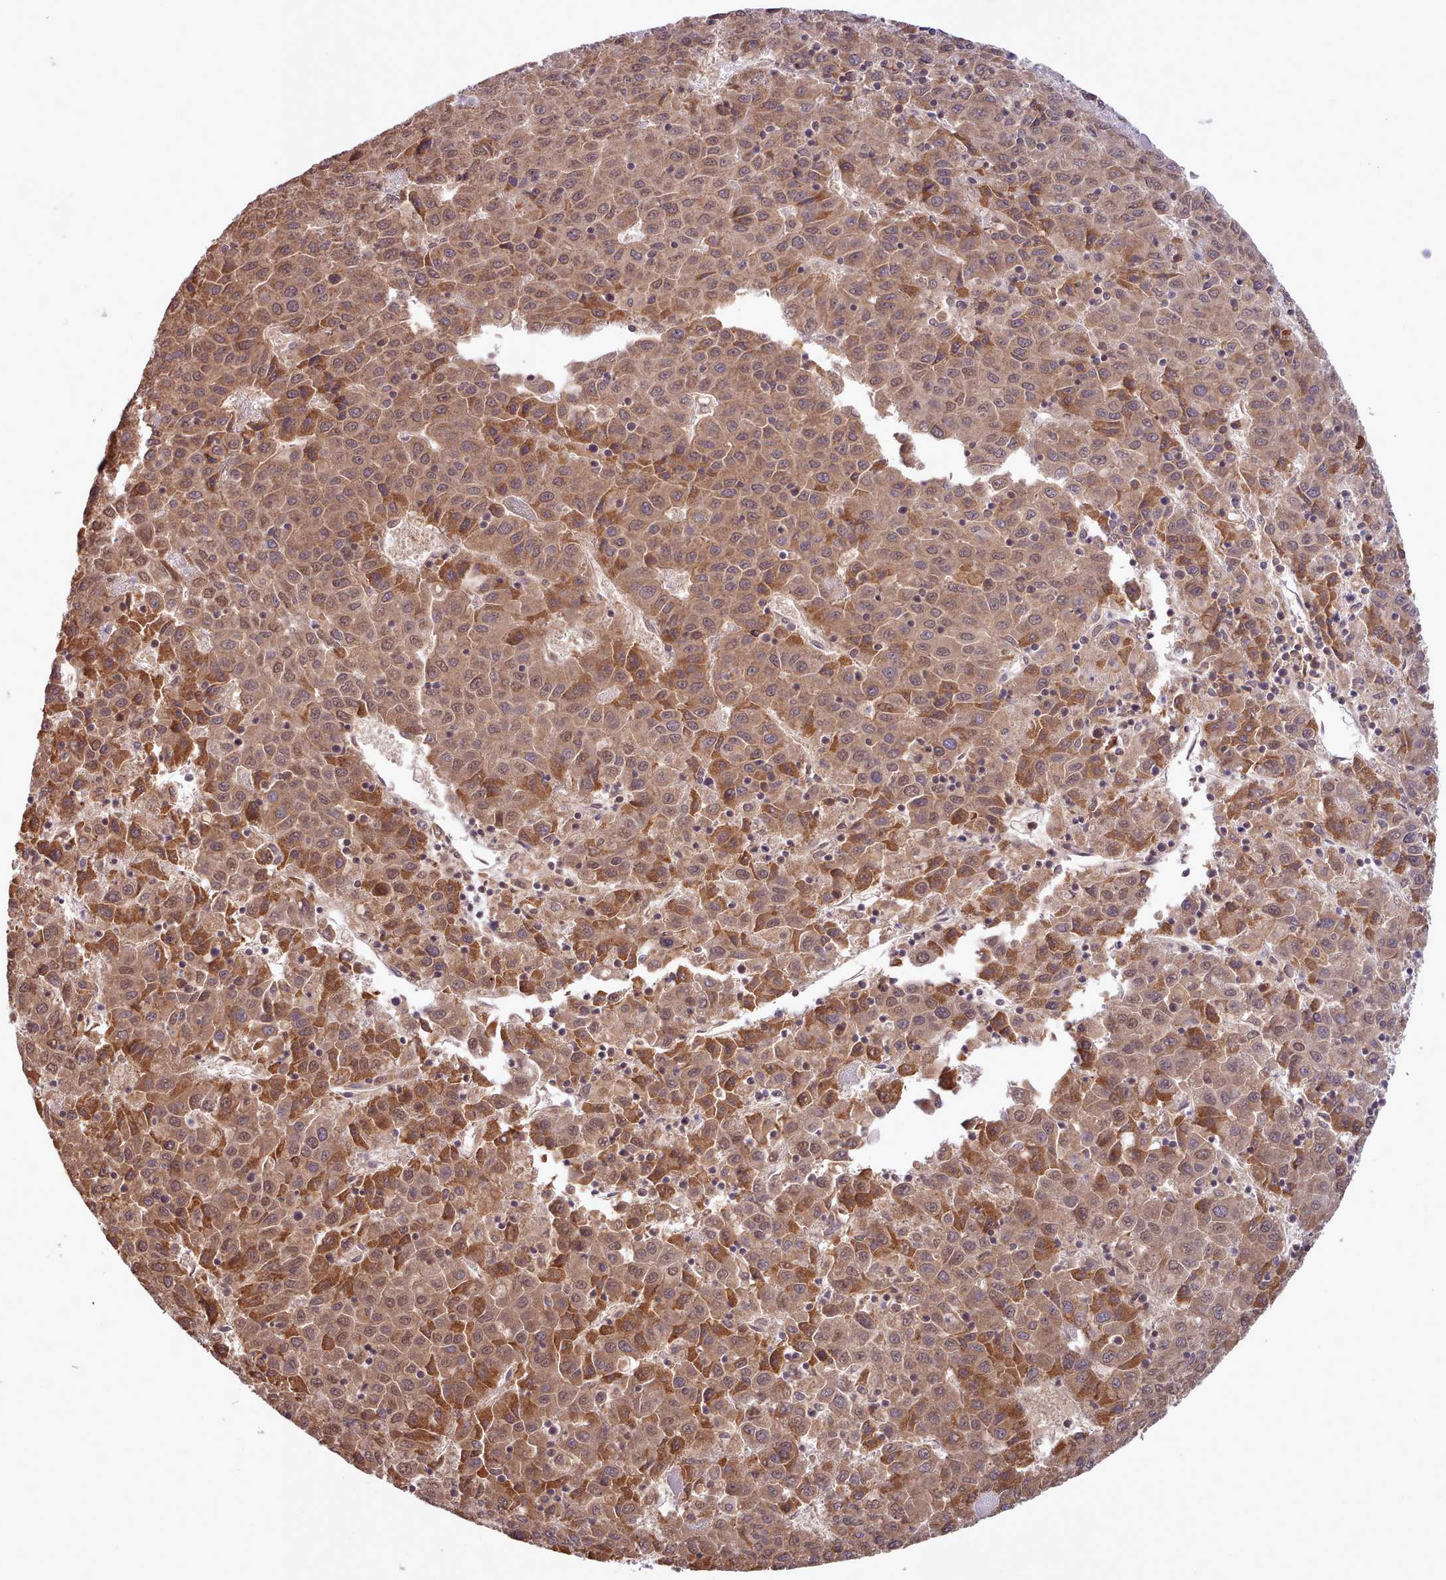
{"staining": {"intensity": "moderate", "quantity": ">75%", "location": "cytoplasmic/membranous"}, "tissue": "liver cancer", "cell_type": "Tumor cells", "image_type": "cancer", "snomed": [{"axis": "morphology", "description": "Carcinoma, Hepatocellular, NOS"}, {"axis": "topography", "description": "Liver"}], "caption": "Moderate cytoplasmic/membranous staining for a protein is present in approximately >75% of tumor cells of hepatocellular carcinoma (liver) using immunohistochemistry (IHC).", "gene": "PIP4P1", "patient": {"sex": "female", "age": 53}}